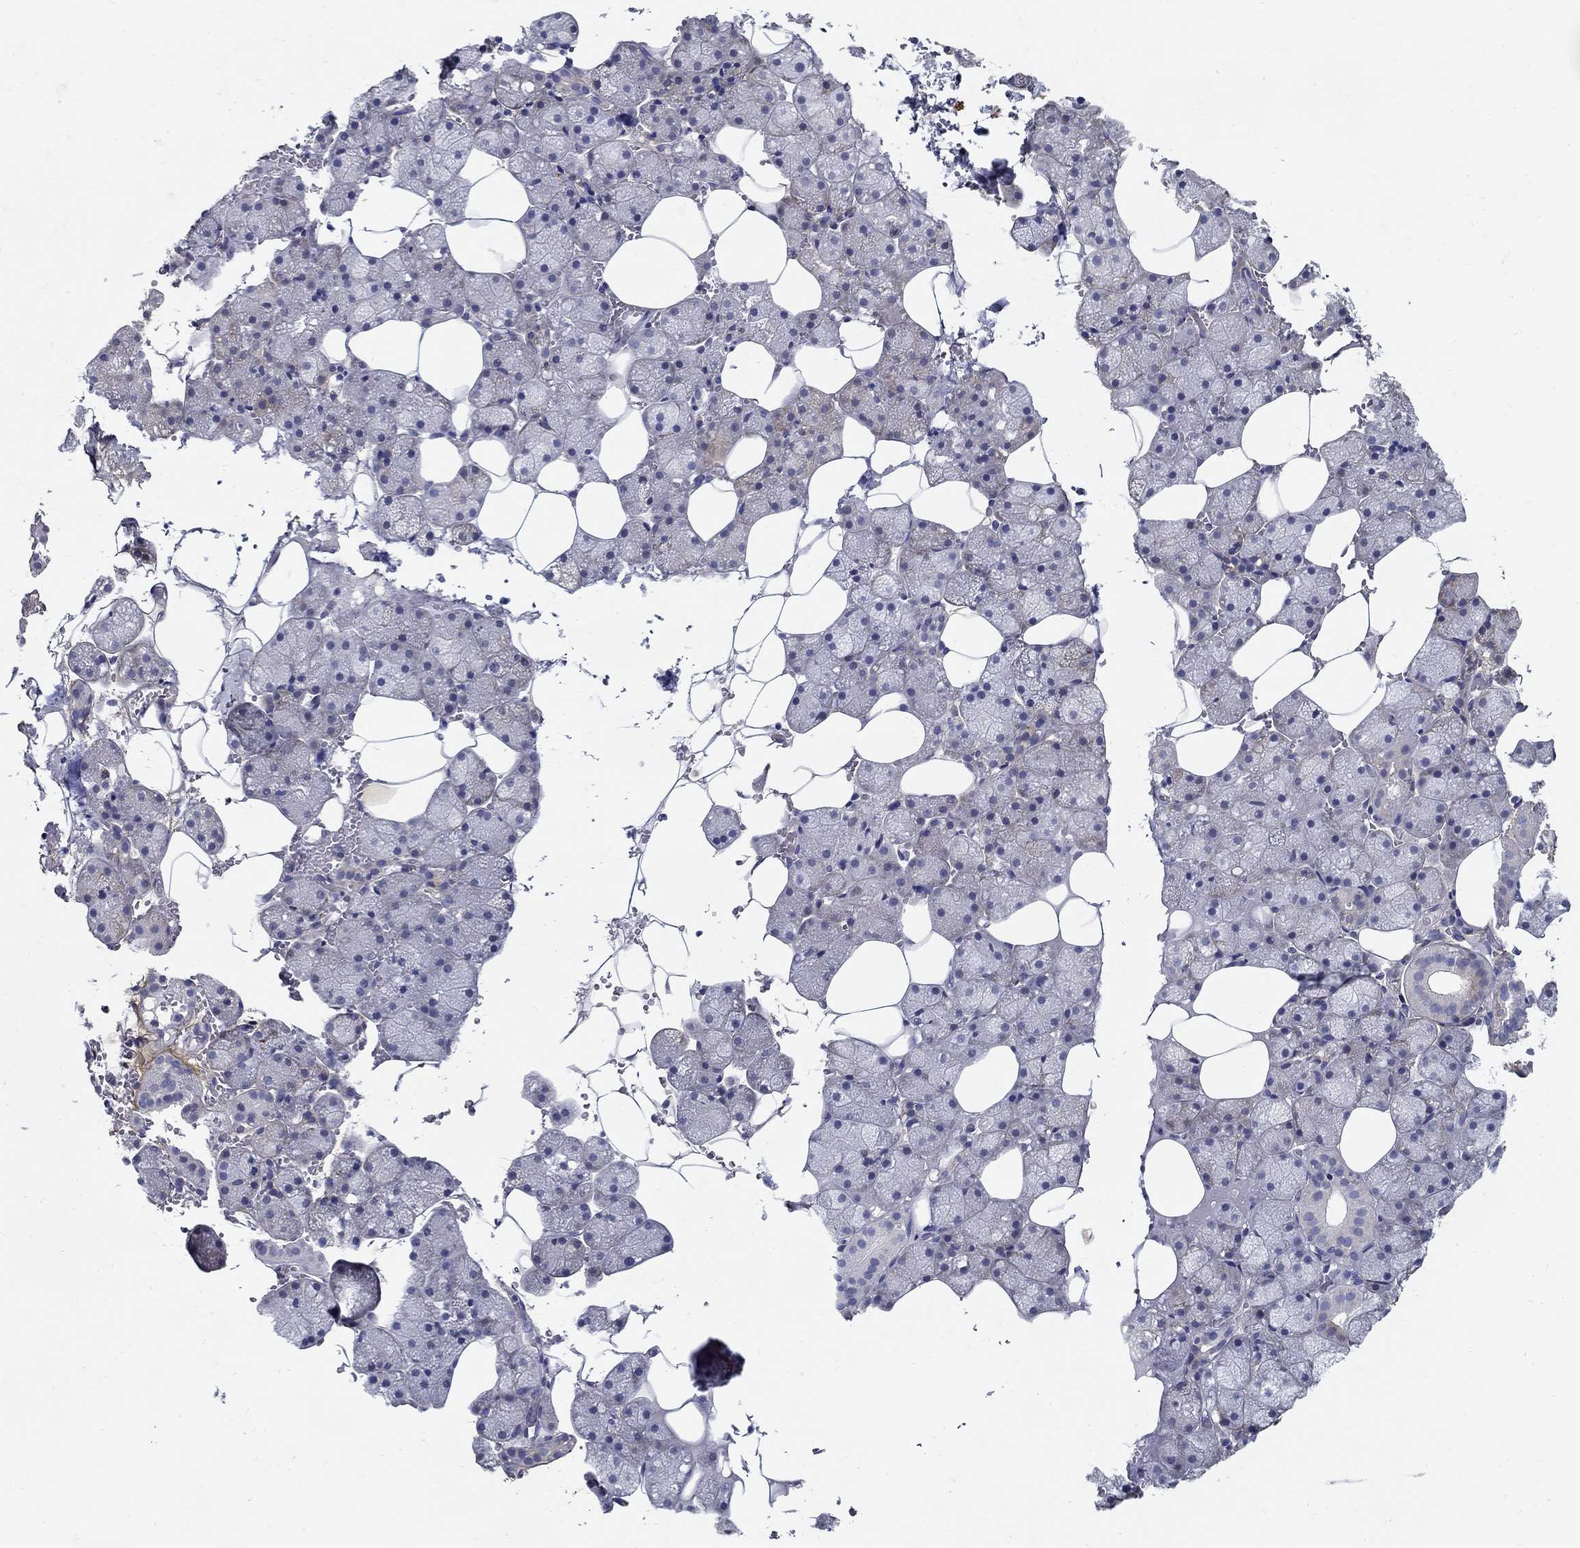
{"staining": {"intensity": "negative", "quantity": "none", "location": "none"}, "tissue": "salivary gland", "cell_type": "Glandular cells", "image_type": "normal", "snomed": [{"axis": "morphology", "description": "Normal tissue, NOS"}, {"axis": "topography", "description": "Salivary gland"}], "caption": "Glandular cells show no significant positivity in benign salivary gland. The staining is performed using DAB brown chromogen with nuclei counter-stained in using hematoxylin.", "gene": "TGFBI", "patient": {"sex": "male", "age": 38}}